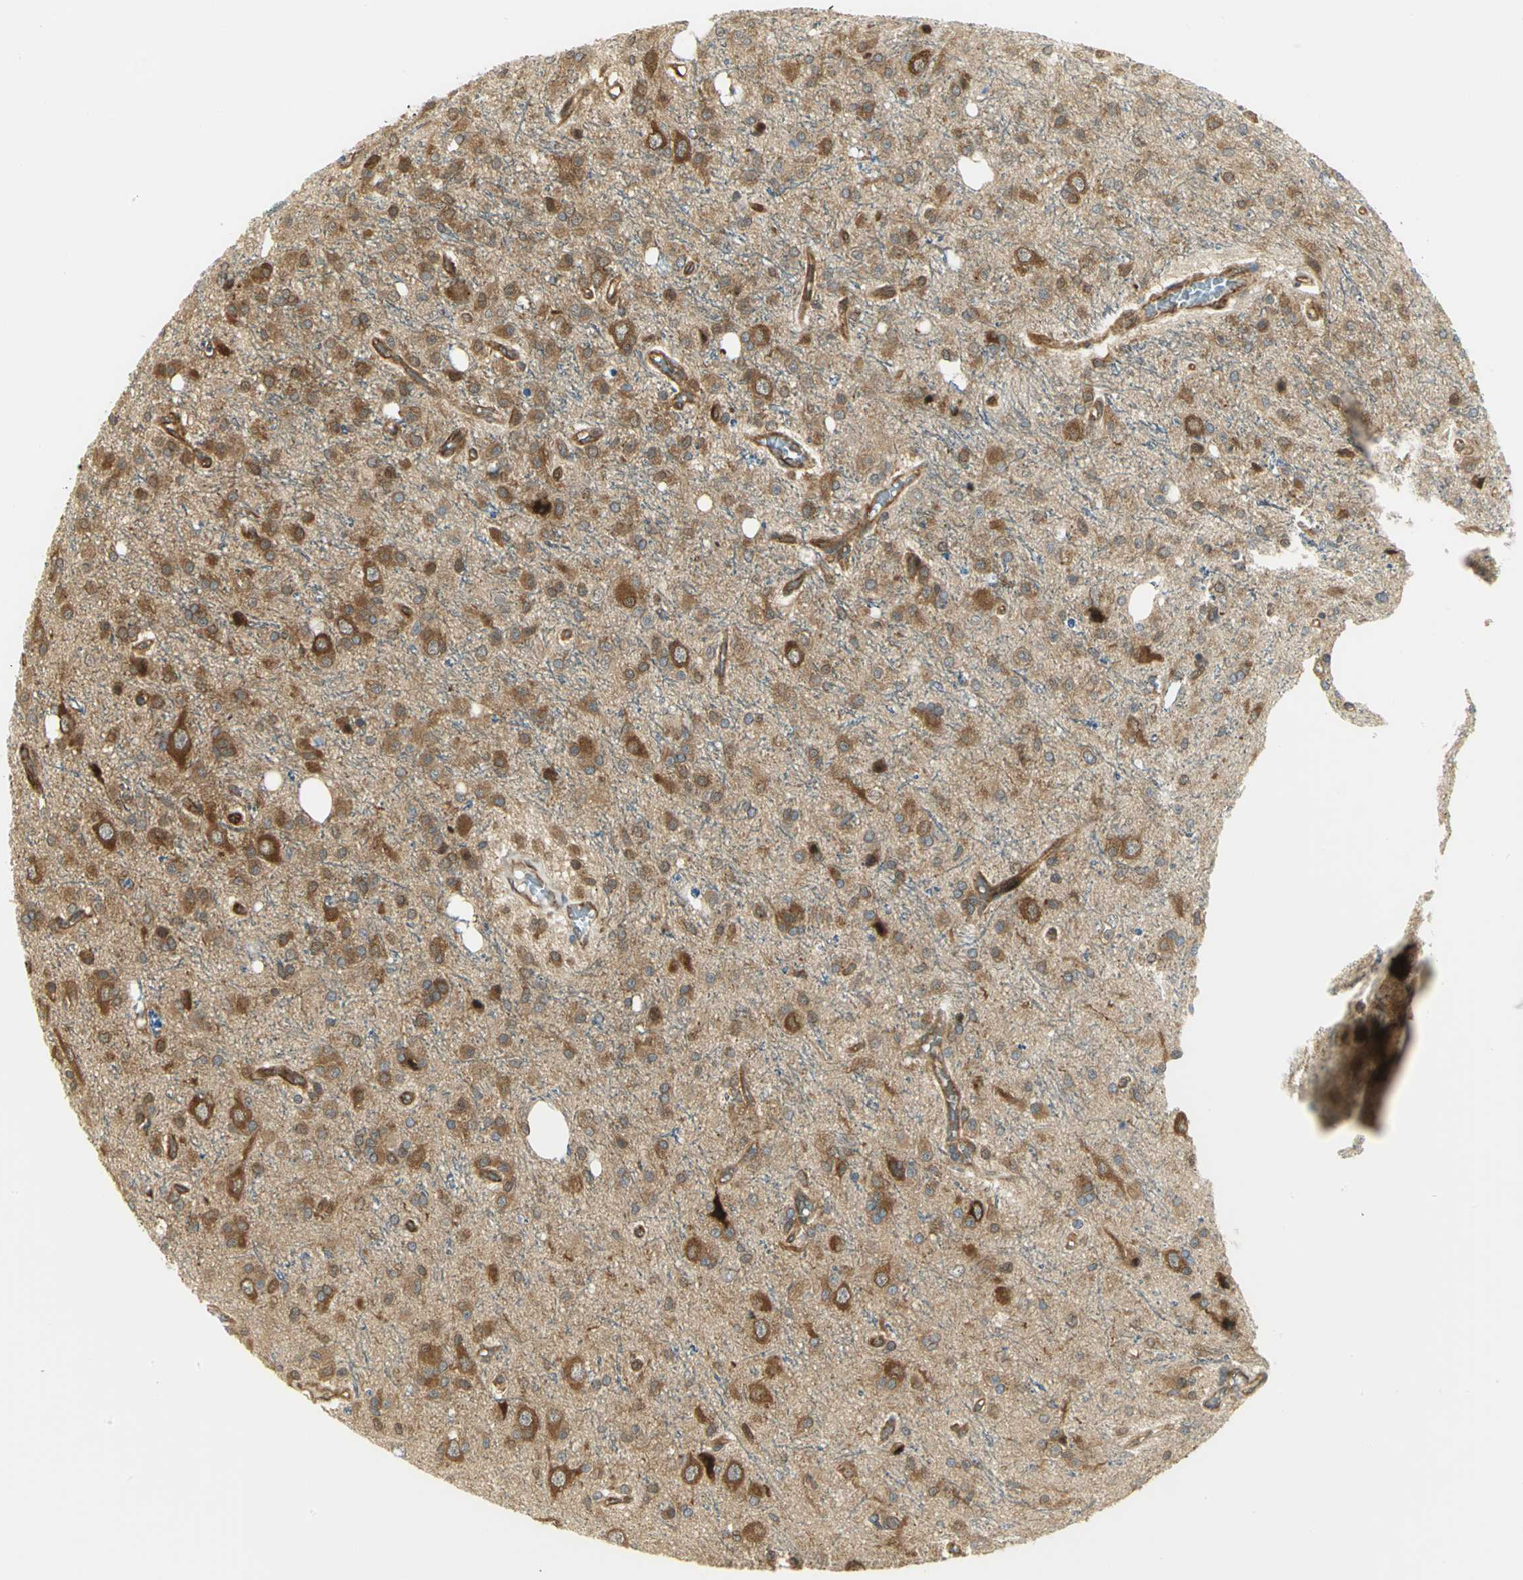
{"staining": {"intensity": "moderate", "quantity": ">75%", "location": "cytoplasmic/membranous"}, "tissue": "glioma", "cell_type": "Tumor cells", "image_type": "cancer", "snomed": [{"axis": "morphology", "description": "Glioma, malignant, High grade"}, {"axis": "topography", "description": "Brain"}], "caption": "This histopathology image shows immunohistochemistry staining of human glioma, with medium moderate cytoplasmic/membranous expression in about >75% of tumor cells.", "gene": "EEA1", "patient": {"sex": "male", "age": 47}}